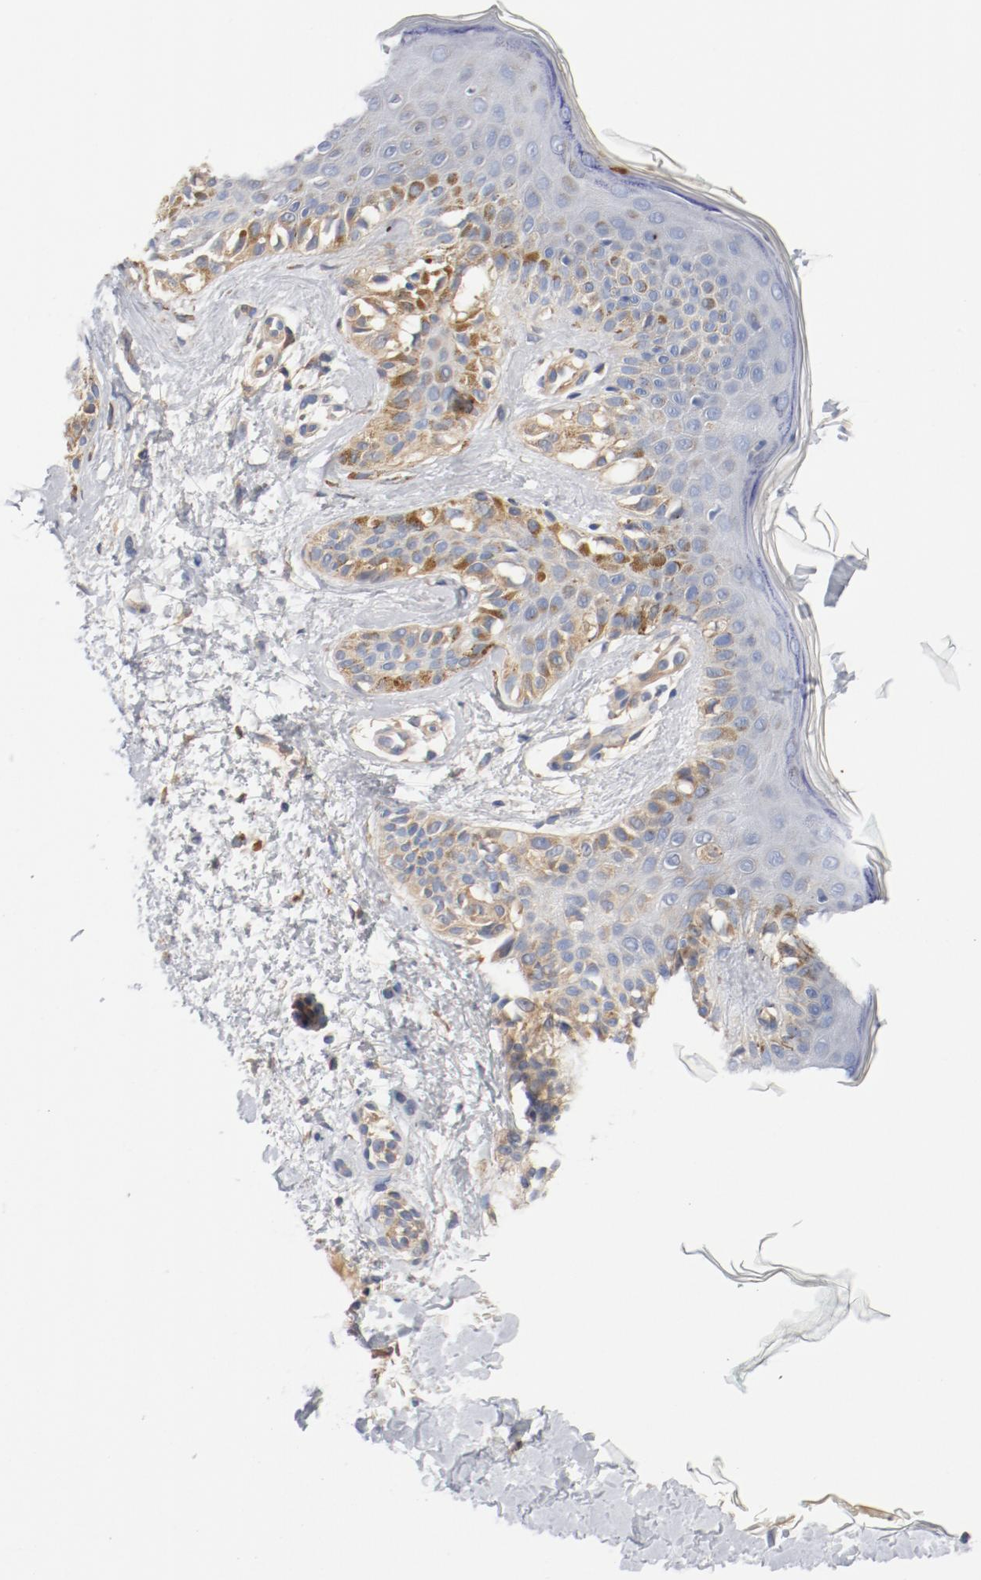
{"staining": {"intensity": "moderate", "quantity": "25%-75%", "location": "cytoplasmic/membranous"}, "tissue": "melanoma", "cell_type": "Tumor cells", "image_type": "cancer", "snomed": [{"axis": "morphology", "description": "Normal tissue, NOS"}, {"axis": "morphology", "description": "Malignant melanoma, NOS"}, {"axis": "topography", "description": "Skin"}], "caption": "An immunohistochemistry (IHC) photomicrograph of tumor tissue is shown. Protein staining in brown highlights moderate cytoplasmic/membranous positivity in melanoma within tumor cells. (Brightfield microscopy of DAB IHC at high magnification).", "gene": "ILK", "patient": {"sex": "male", "age": 83}}